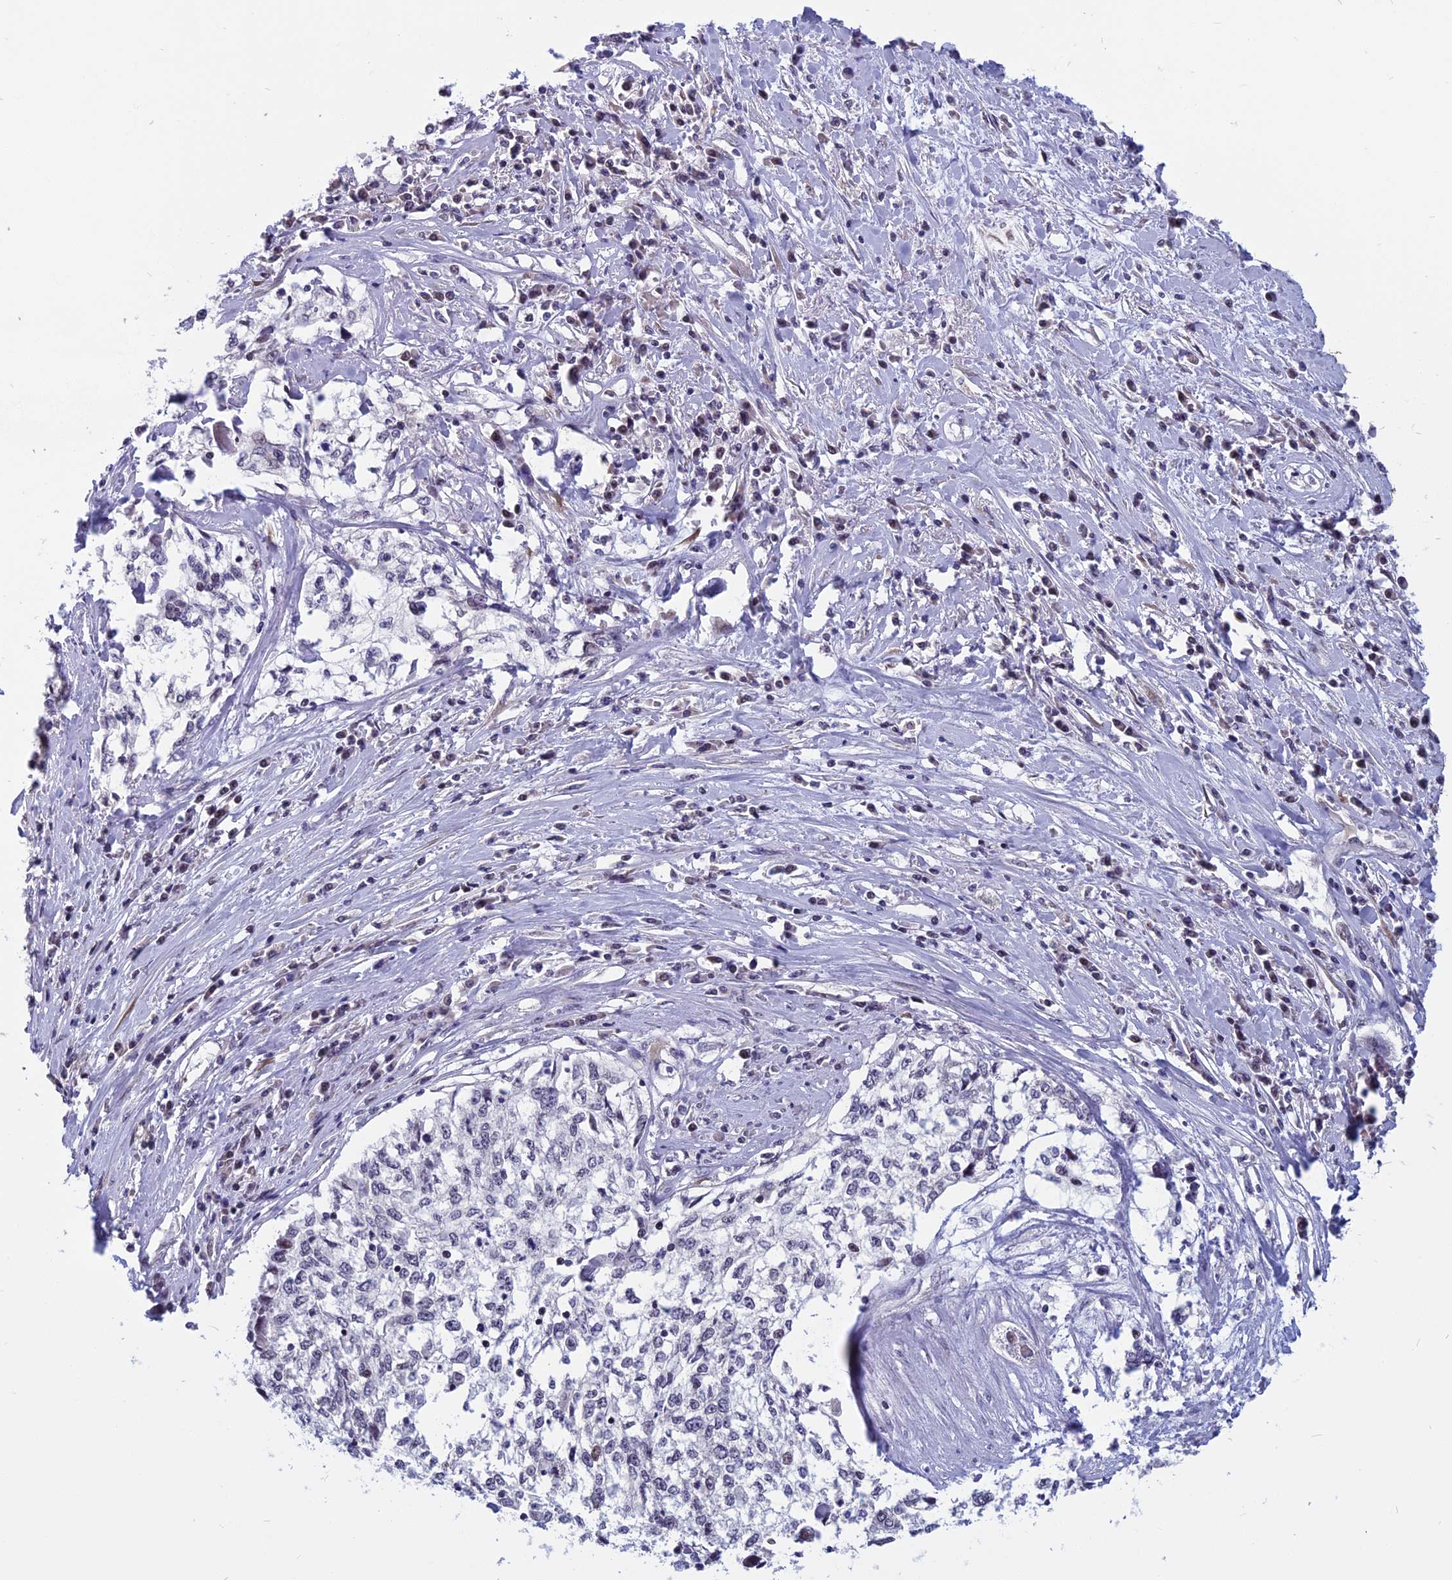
{"staining": {"intensity": "negative", "quantity": "none", "location": "none"}, "tissue": "cervical cancer", "cell_type": "Tumor cells", "image_type": "cancer", "snomed": [{"axis": "morphology", "description": "Squamous cell carcinoma, NOS"}, {"axis": "topography", "description": "Cervix"}], "caption": "There is no significant positivity in tumor cells of cervical squamous cell carcinoma.", "gene": "CCDC113", "patient": {"sex": "female", "age": 57}}